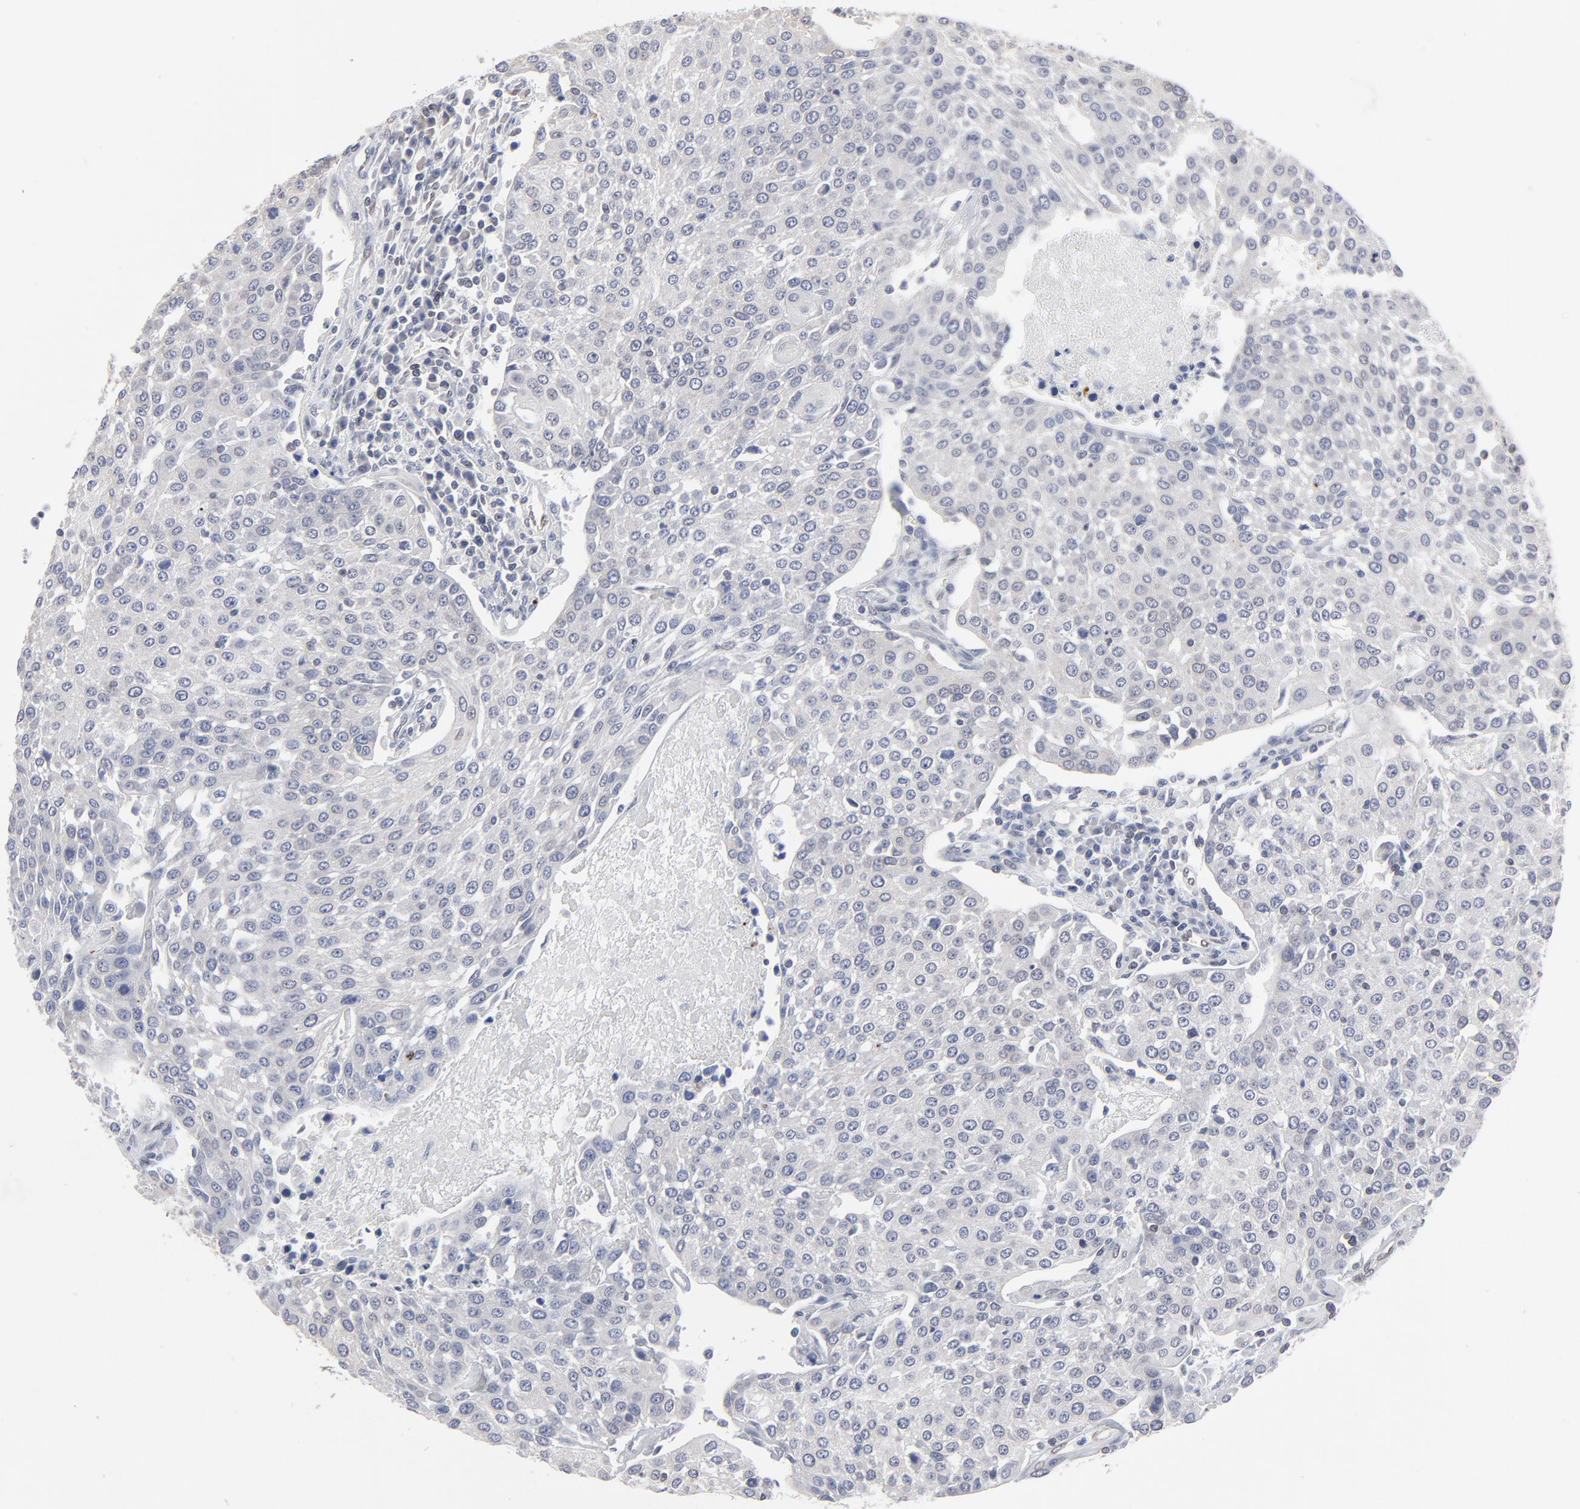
{"staining": {"intensity": "negative", "quantity": "none", "location": "none"}, "tissue": "urothelial cancer", "cell_type": "Tumor cells", "image_type": "cancer", "snomed": [{"axis": "morphology", "description": "Urothelial carcinoma, High grade"}, {"axis": "topography", "description": "Urinary bladder"}], "caption": "Urothelial carcinoma (high-grade) stained for a protein using immunohistochemistry exhibits no staining tumor cells.", "gene": "SYNE2", "patient": {"sex": "female", "age": 85}}